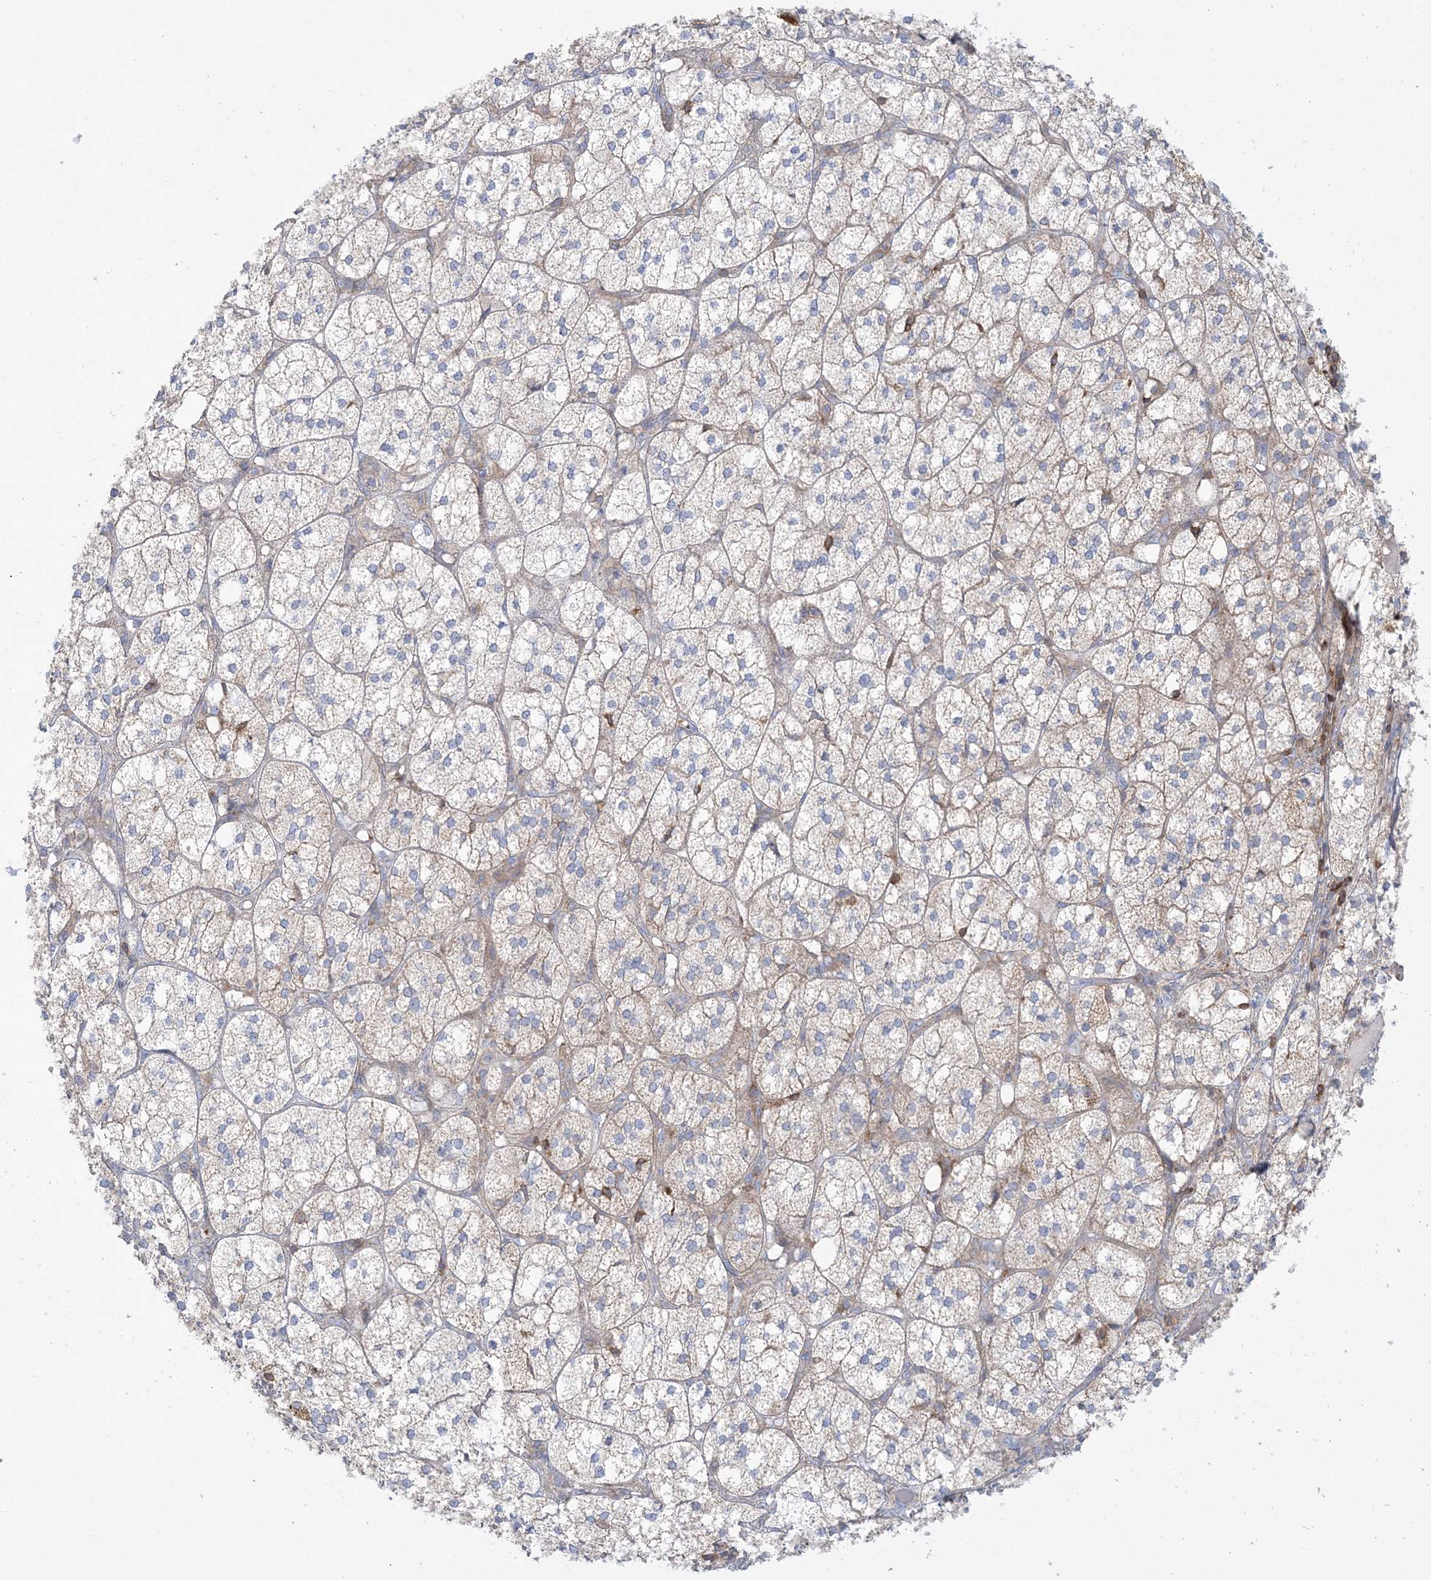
{"staining": {"intensity": "moderate", "quantity": "25%-75%", "location": "cytoplasmic/membranous"}, "tissue": "adrenal gland", "cell_type": "Glandular cells", "image_type": "normal", "snomed": [{"axis": "morphology", "description": "Normal tissue, NOS"}, {"axis": "topography", "description": "Adrenal gland"}], "caption": "Immunohistochemical staining of unremarkable adrenal gland reveals medium levels of moderate cytoplasmic/membranous expression in about 25%-75% of glandular cells.", "gene": "ARHGAP30", "patient": {"sex": "female", "age": 61}}